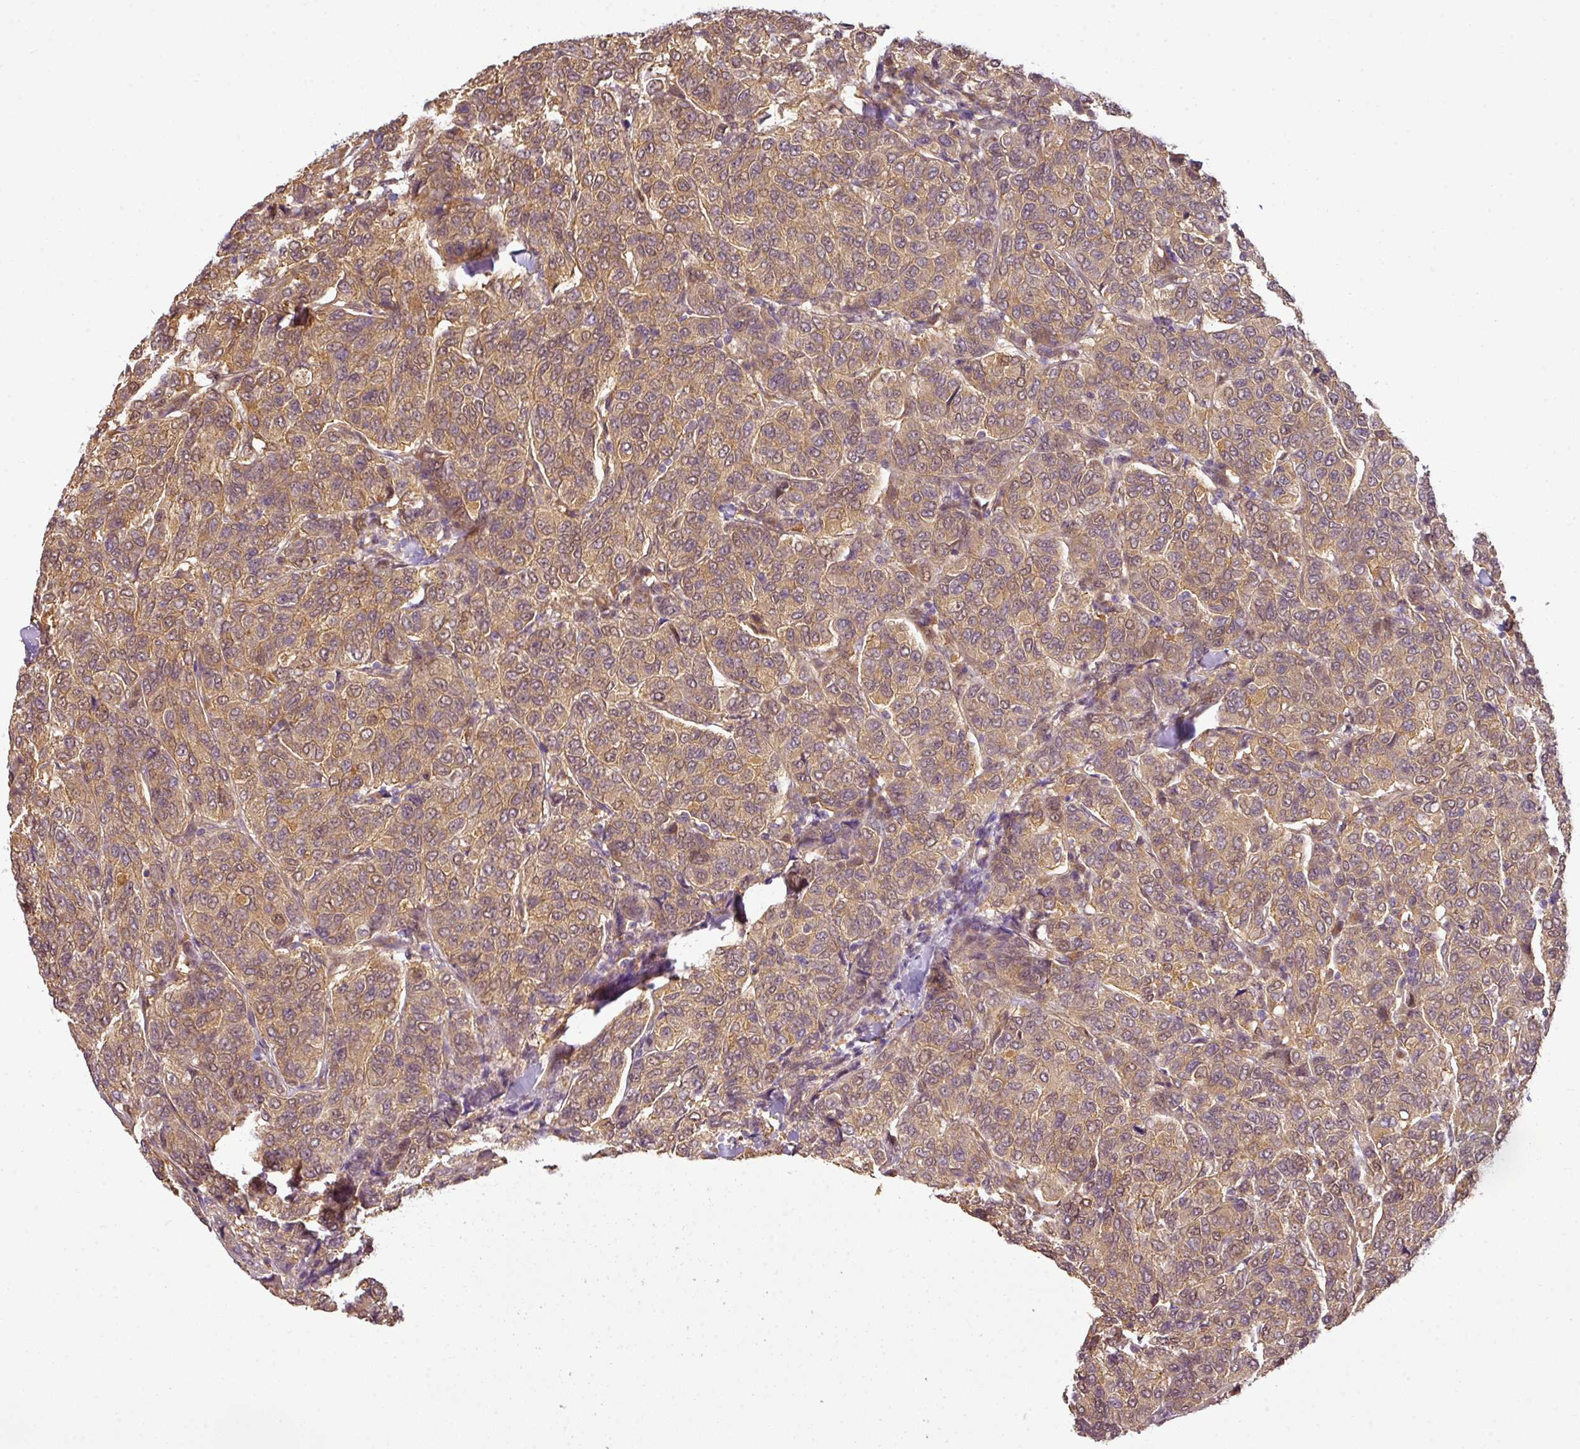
{"staining": {"intensity": "moderate", "quantity": ">75%", "location": "cytoplasmic/membranous"}, "tissue": "breast cancer", "cell_type": "Tumor cells", "image_type": "cancer", "snomed": [{"axis": "morphology", "description": "Duct carcinoma"}, {"axis": "topography", "description": "Breast"}], "caption": "Breast cancer stained for a protein reveals moderate cytoplasmic/membranous positivity in tumor cells. The staining was performed using DAB, with brown indicating positive protein expression. Nuclei are stained blue with hematoxylin.", "gene": "ANKRD18A", "patient": {"sex": "female", "age": 55}}